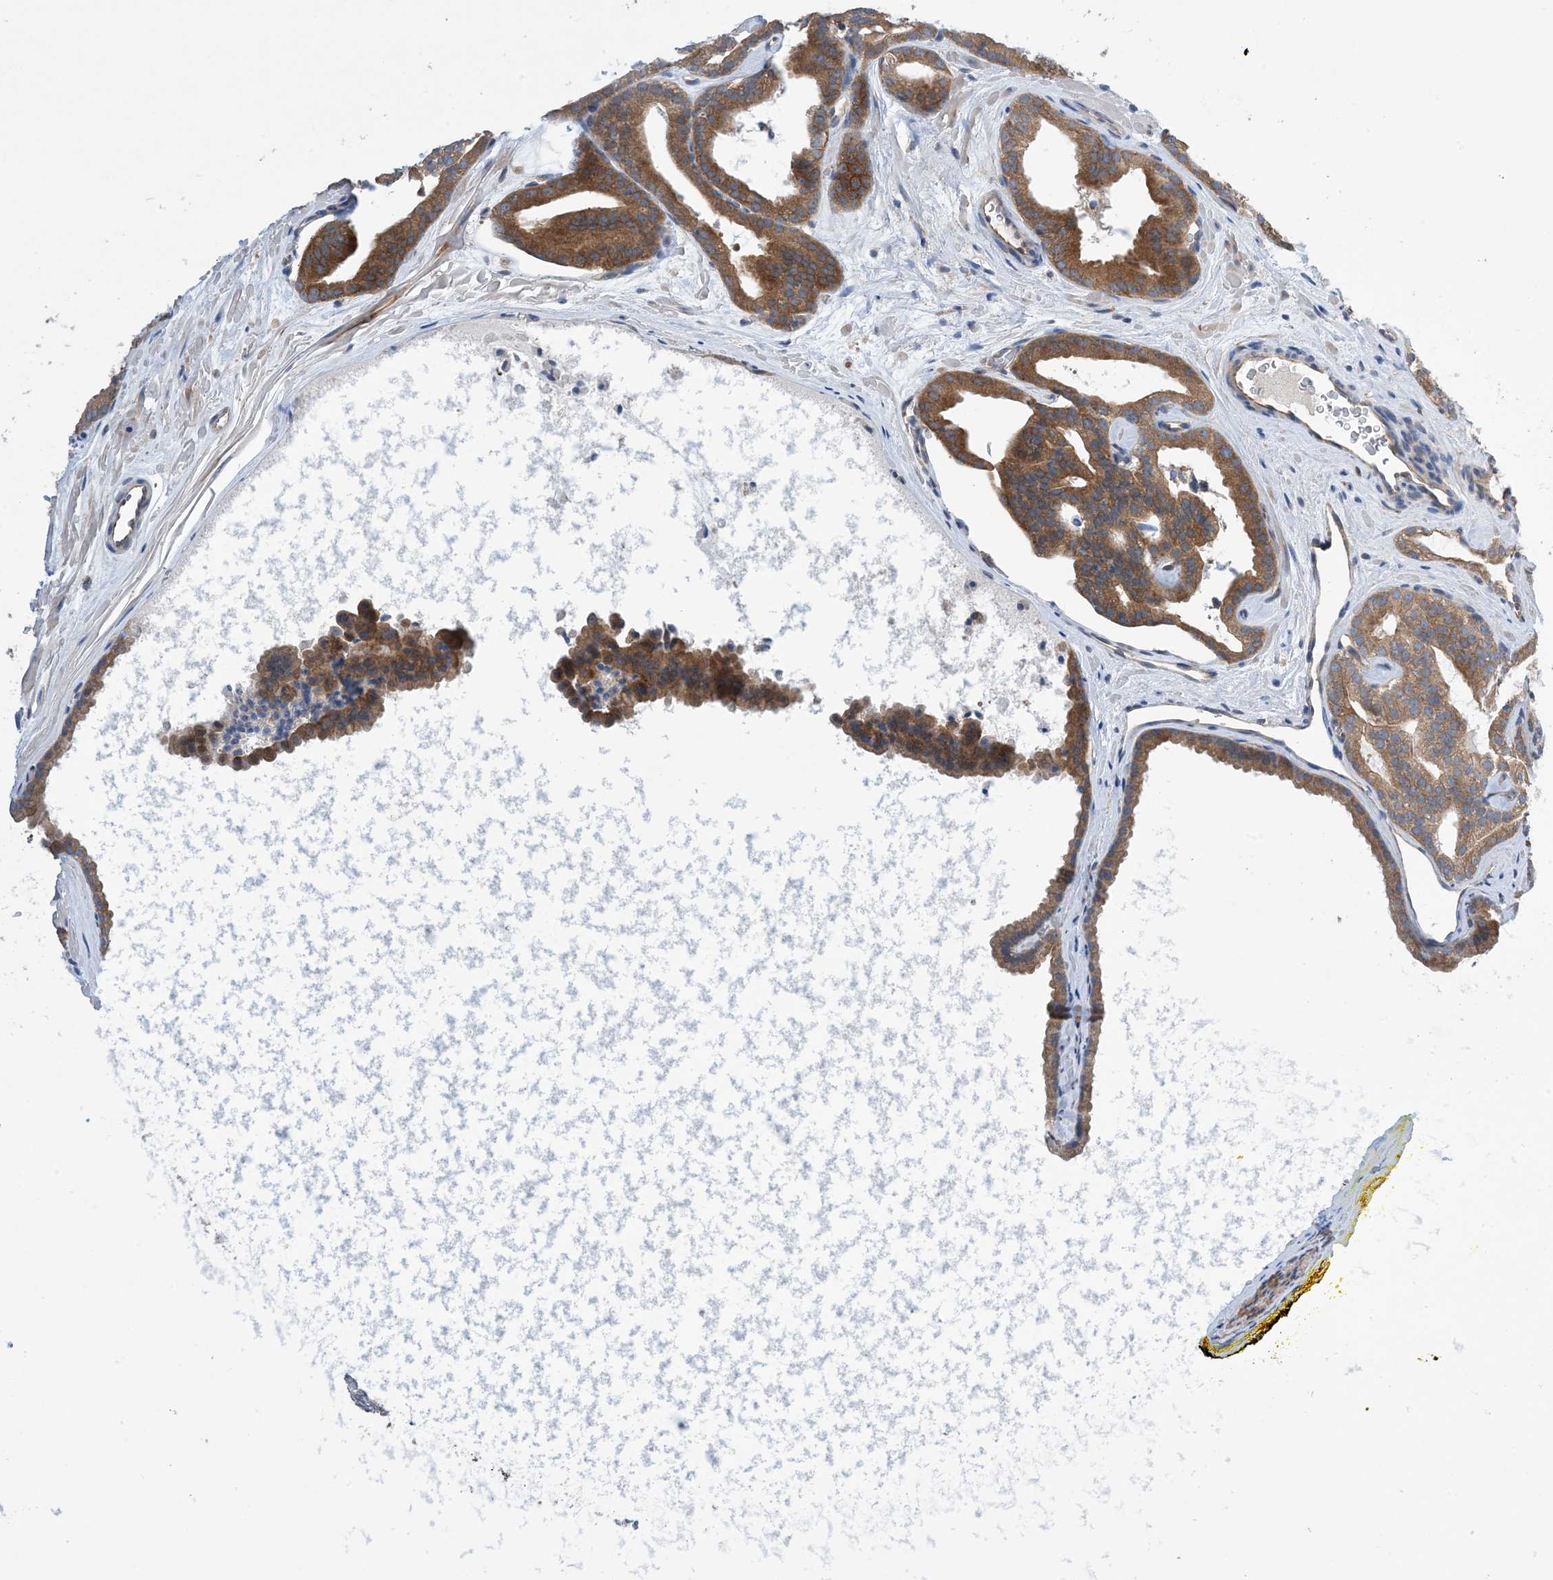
{"staining": {"intensity": "strong", "quantity": ">75%", "location": "cytoplasmic/membranous"}, "tissue": "prostate cancer", "cell_type": "Tumor cells", "image_type": "cancer", "snomed": [{"axis": "morphology", "description": "Adenocarcinoma, High grade"}, {"axis": "topography", "description": "Prostate"}], "caption": "High-magnification brightfield microscopy of prostate cancer stained with DAB (brown) and counterstained with hematoxylin (blue). tumor cells exhibit strong cytoplasmic/membranous expression is identified in about>75% of cells. (Stains: DAB in brown, nuclei in blue, Microscopy: brightfield microscopy at high magnification).", "gene": "EHBP1", "patient": {"sex": "male", "age": 57}}